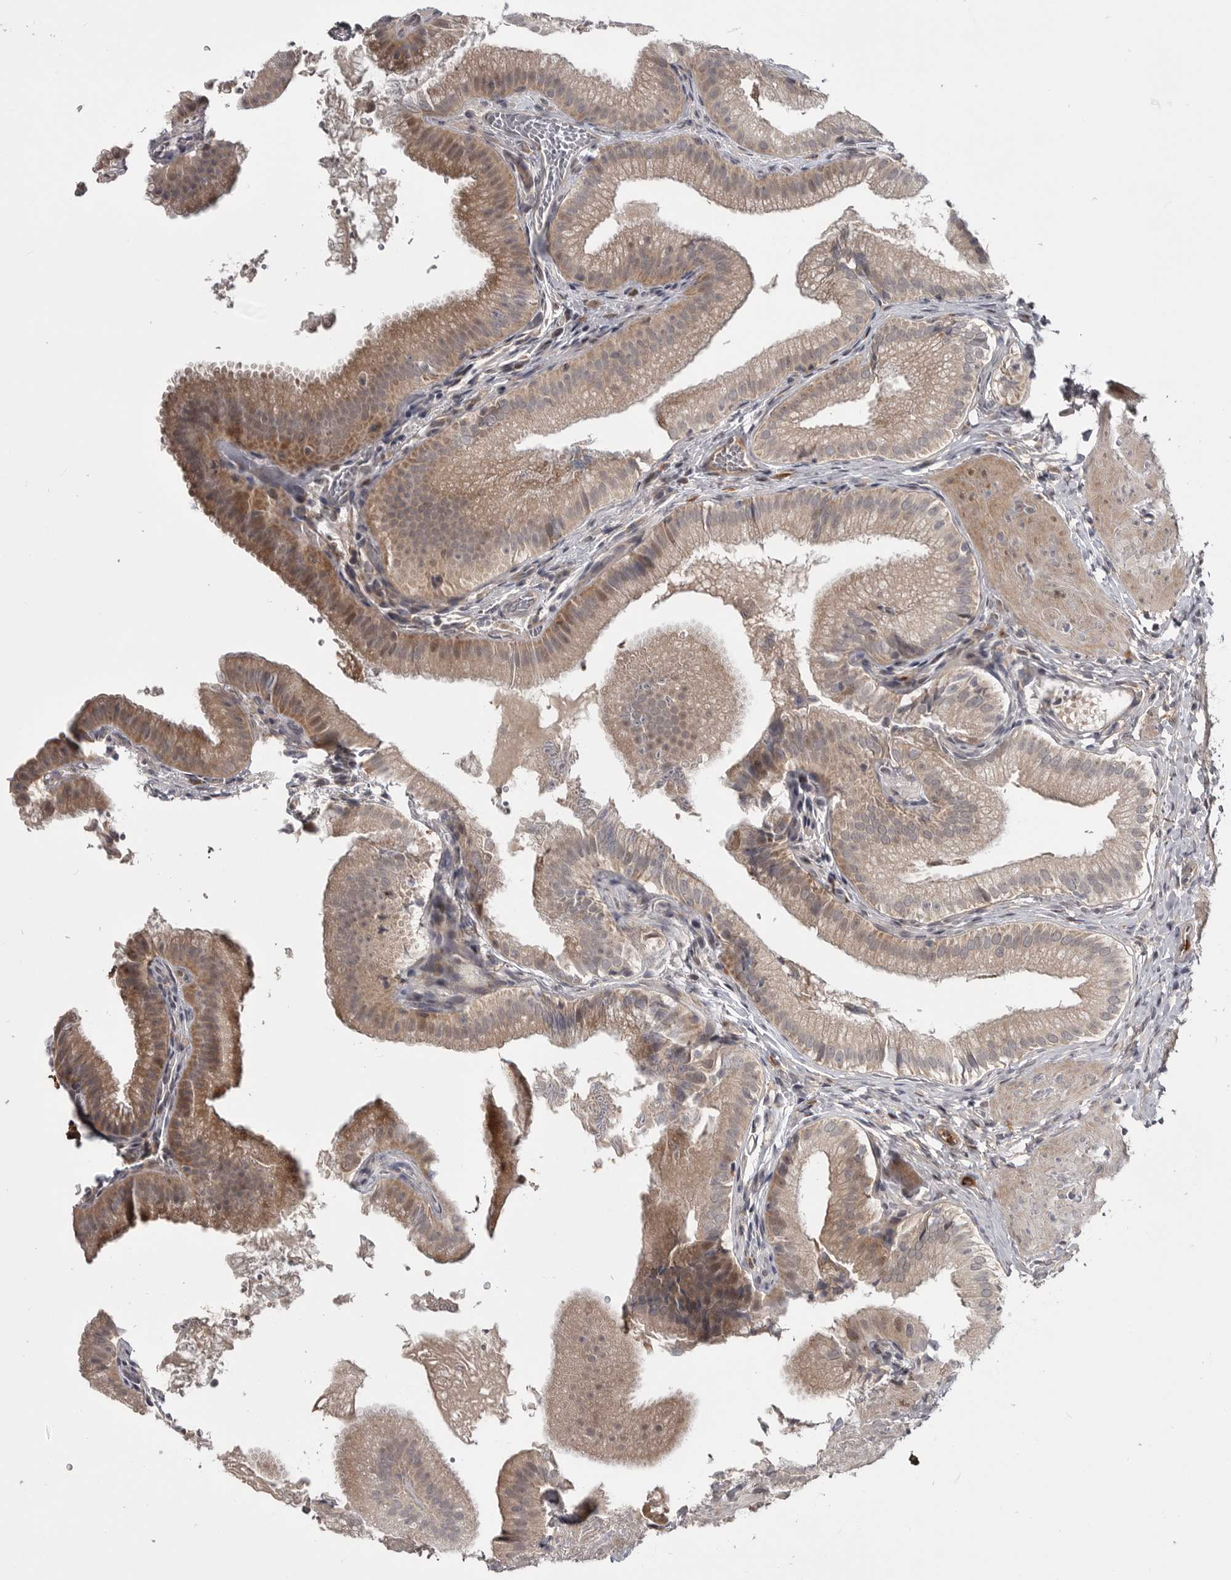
{"staining": {"intensity": "weak", "quantity": ">75%", "location": "cytoplasmic/membranous"}, "tissue": "gallbladder", "cell_type": "Glandular cells", "image_type": "normal", "snomed": [{"axis": "morphology", "description": "Normal tissue, NOS"}, {"axis": "topography", "description": "Gallbladder"}], "caption": "The photomicrograph demonstrates staining of unremarkable gallbladder, revealing weak cytoplasmic/membranous protein positivity (brown color) within glandular cells. (Brightfield microscopy of DAB IHC at high magnification).", "gene": "ZNF277", "patient": {"sex": "female", "age": 30}}